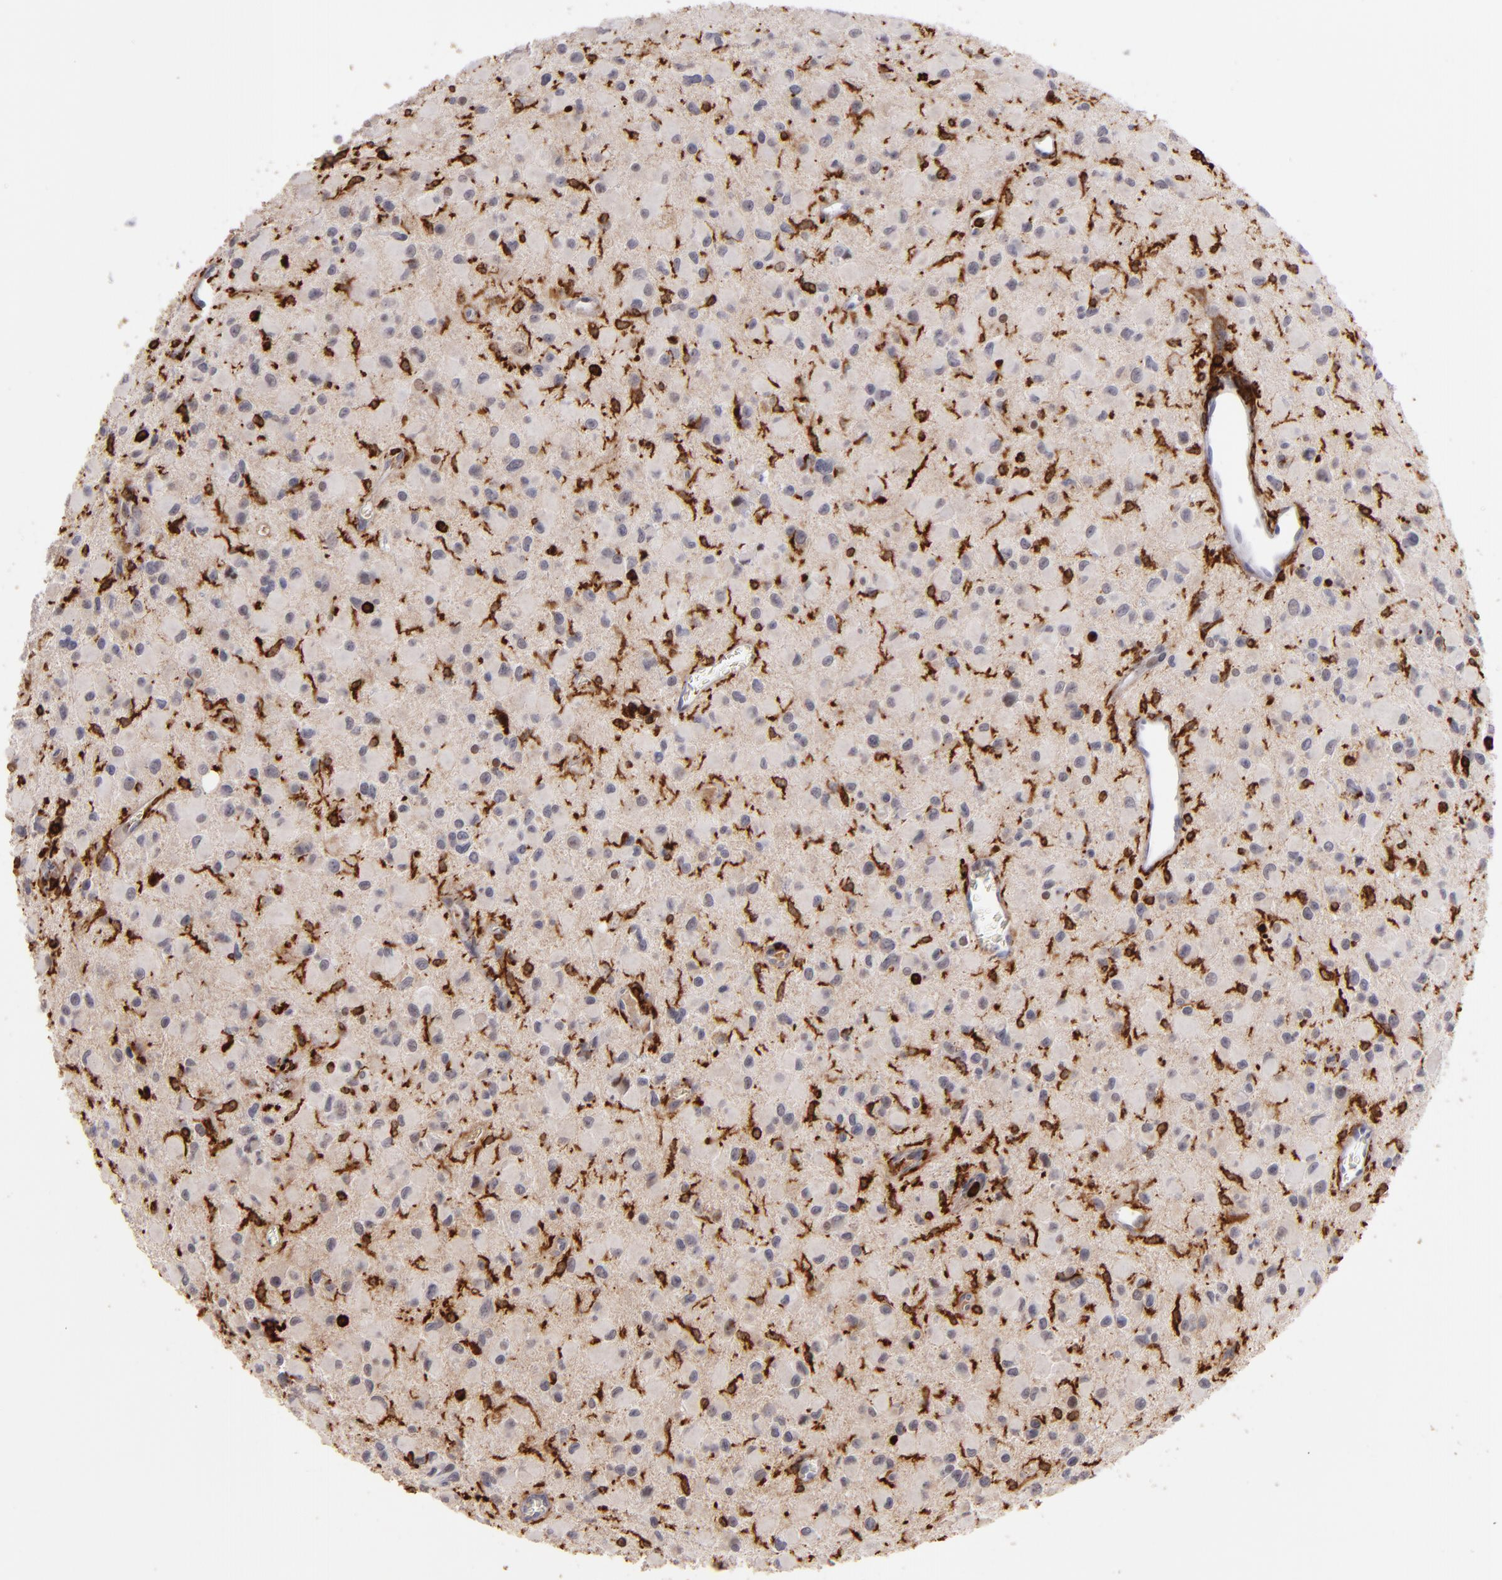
{"staining": {"intensity": "negative", "quantity": "none", "location": "none"}, "tissue": "glioma", "cell_type": "Tumor cells", "image_type": "cancer", "snomed": [{"axis": "morphology", "description": "Glioma, malignant, Low grade"}, {"axis": "topography", "description": "Brain"}], "caption": "High magnification brightfield microscopy of glioma stained with DAB (3,3'-diaminobenzidine) (brown) and counterstained with hematoxylin (blue): tumor cells show no significant positivity. Nuclei are stained in blue.", "gene": "WAS", "patient": {"sex": "male", "age": 42}}